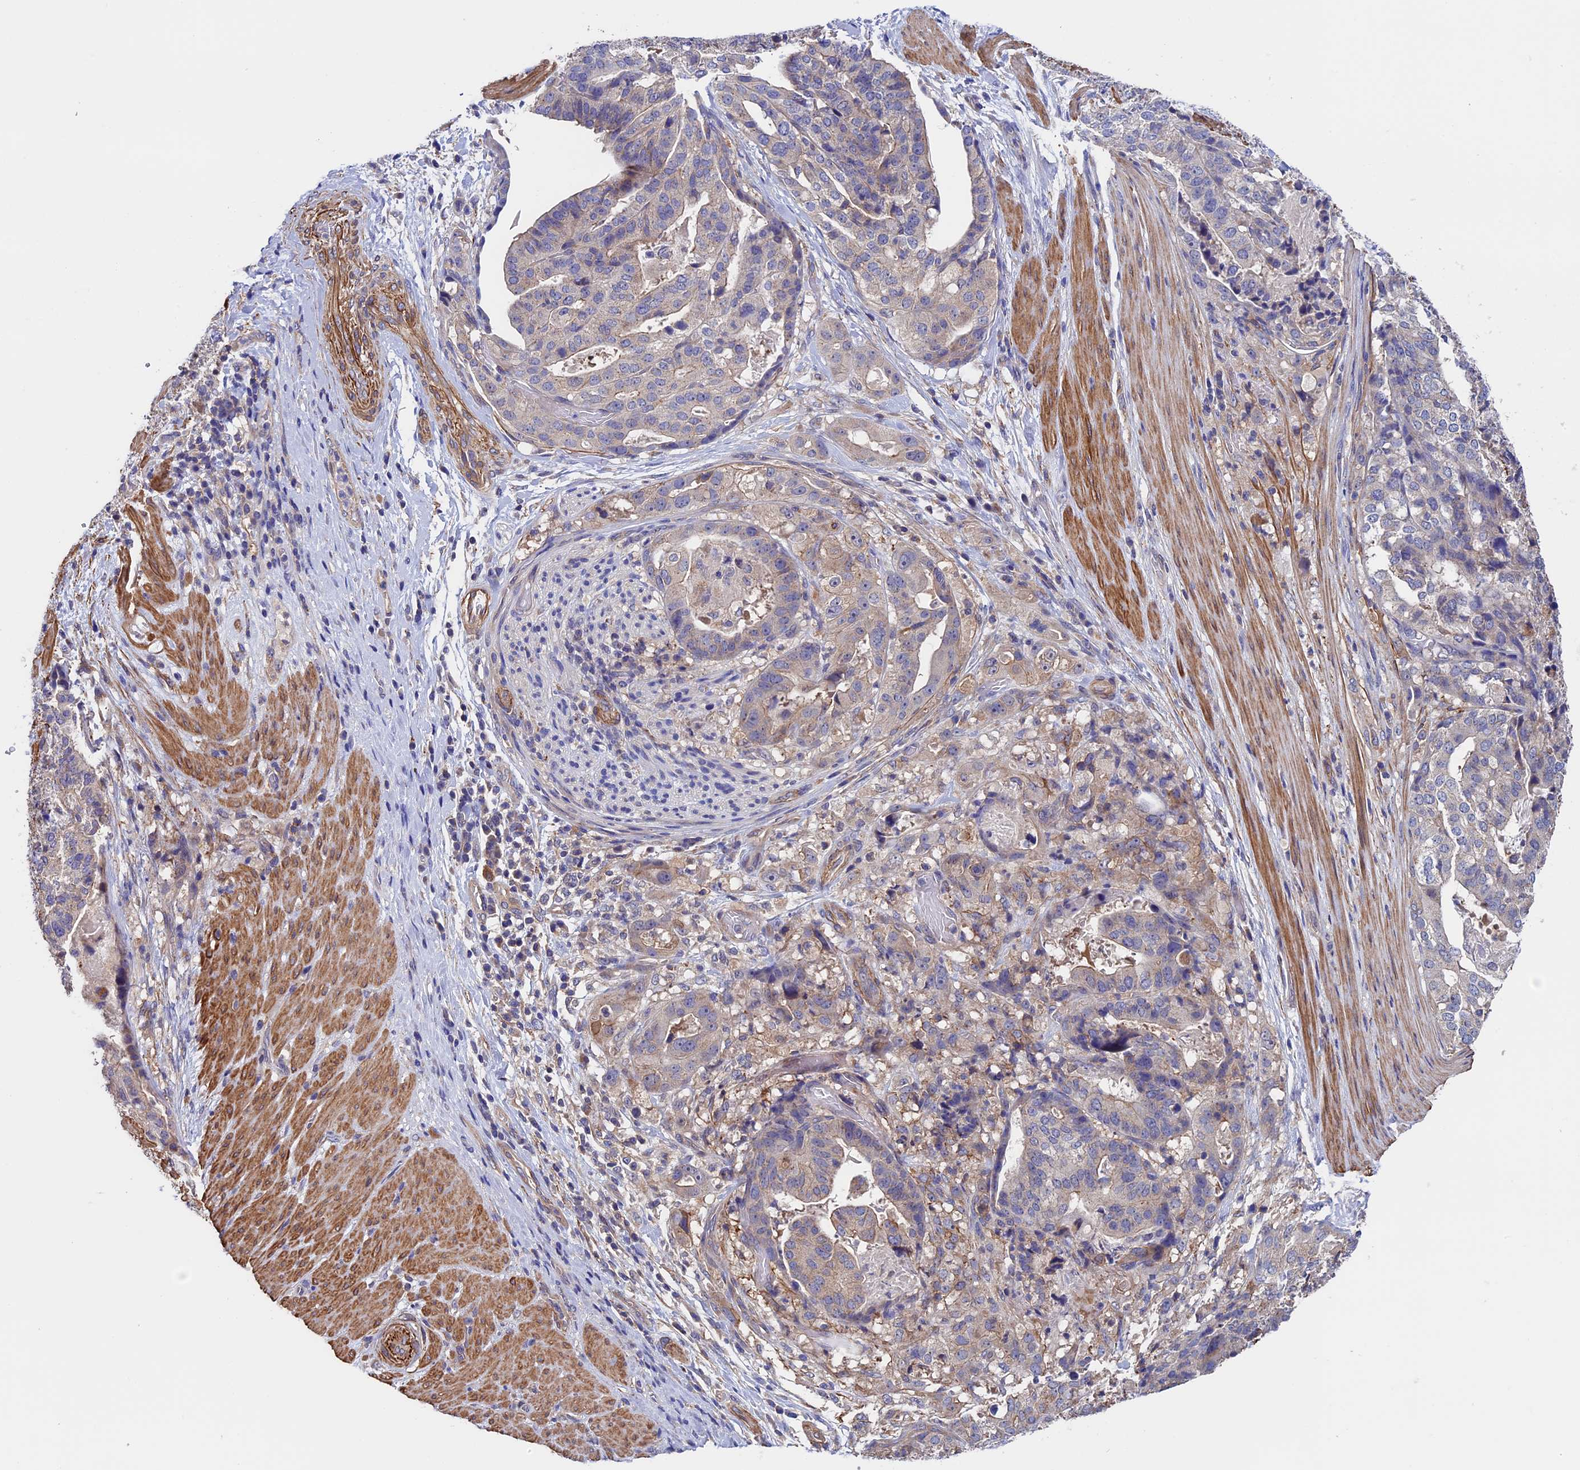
{"staining": {"intensity": "negative", "quantity": "none", "location": "none"}, "tissue": "stomach cancer", "cell_type": "Tumor cells", "image_type": "cancer", "snomed": [{"axis": "morphology", "description": "Adenocarcinoma, NOS"}, {"axis": "topography", "description": "Stomach"}], "caption": "Immunohistochemical staining of human stomach adenocarcinoma demonstrates no significant expression in tumor cells. Brightfield microscopy of IHC stained with DAB (3,3'-diaminobenzidine) (brown) and hematoxylin (blue), captured at high magnification.", "gene": "SLC9A5", "patient": {"sex": "male", "age": 48}}